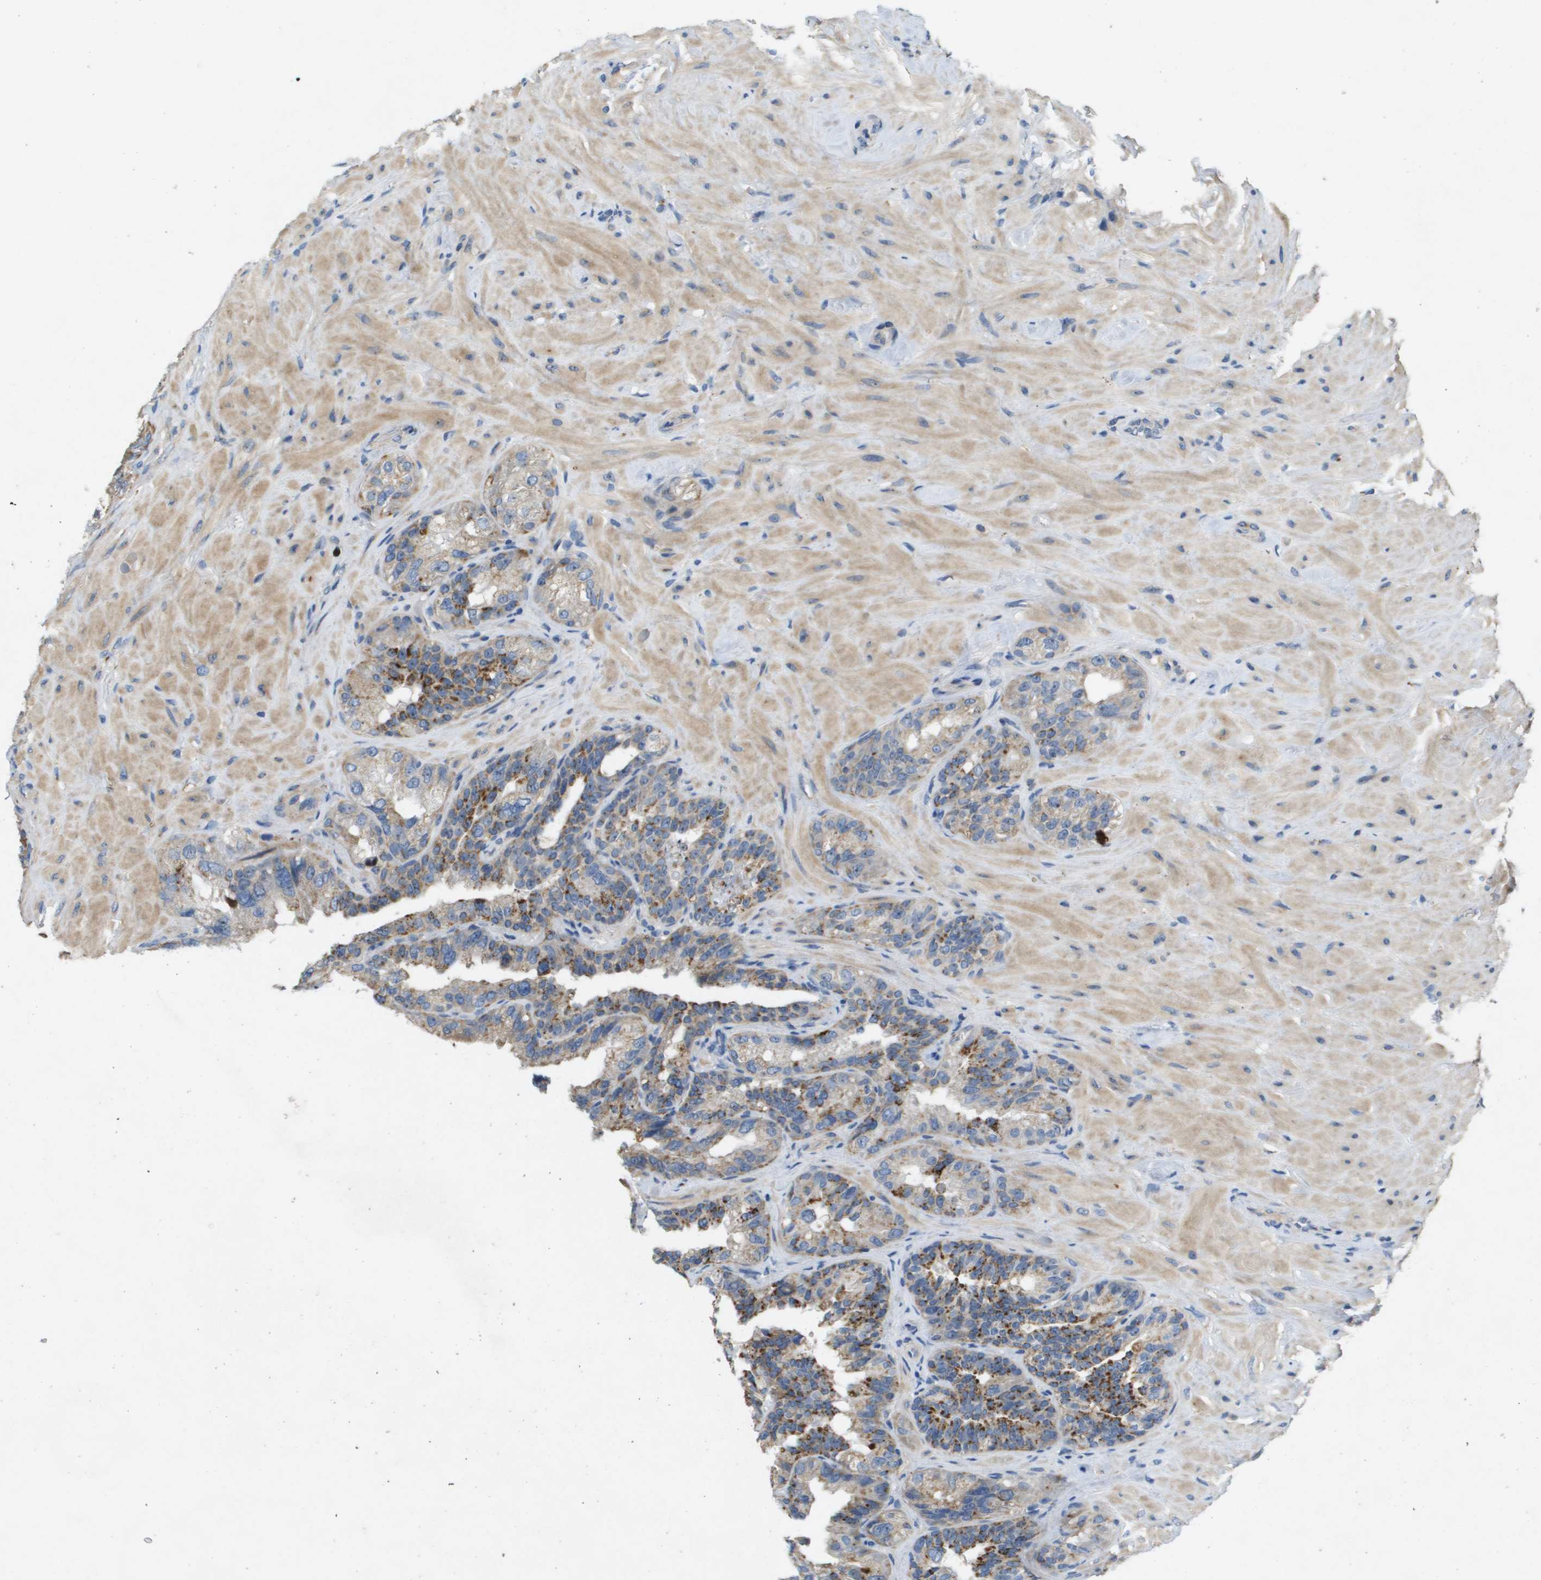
{"staining": {"intensity": "moderate", "quantity": "25%-75%", "location": "cytoplasmic/membranous"}, "tissue": "seminal vesicle", "cell_type": "Glandular cells", "image_type": "normal", "snomed": [{"axis": "morphology", "description": "Normal tissue, NOS"}, {"axis": "topography", "description": "Seminal veicle"}], "caption": "Human seminal vesicle stained with a brown dye shows moderate cytoplasmic/membranous positive staining in approximately 25%-75% of glandular cells.", "gene": "B3GNT5", "patient": {"sex": "male", "age": 68}}